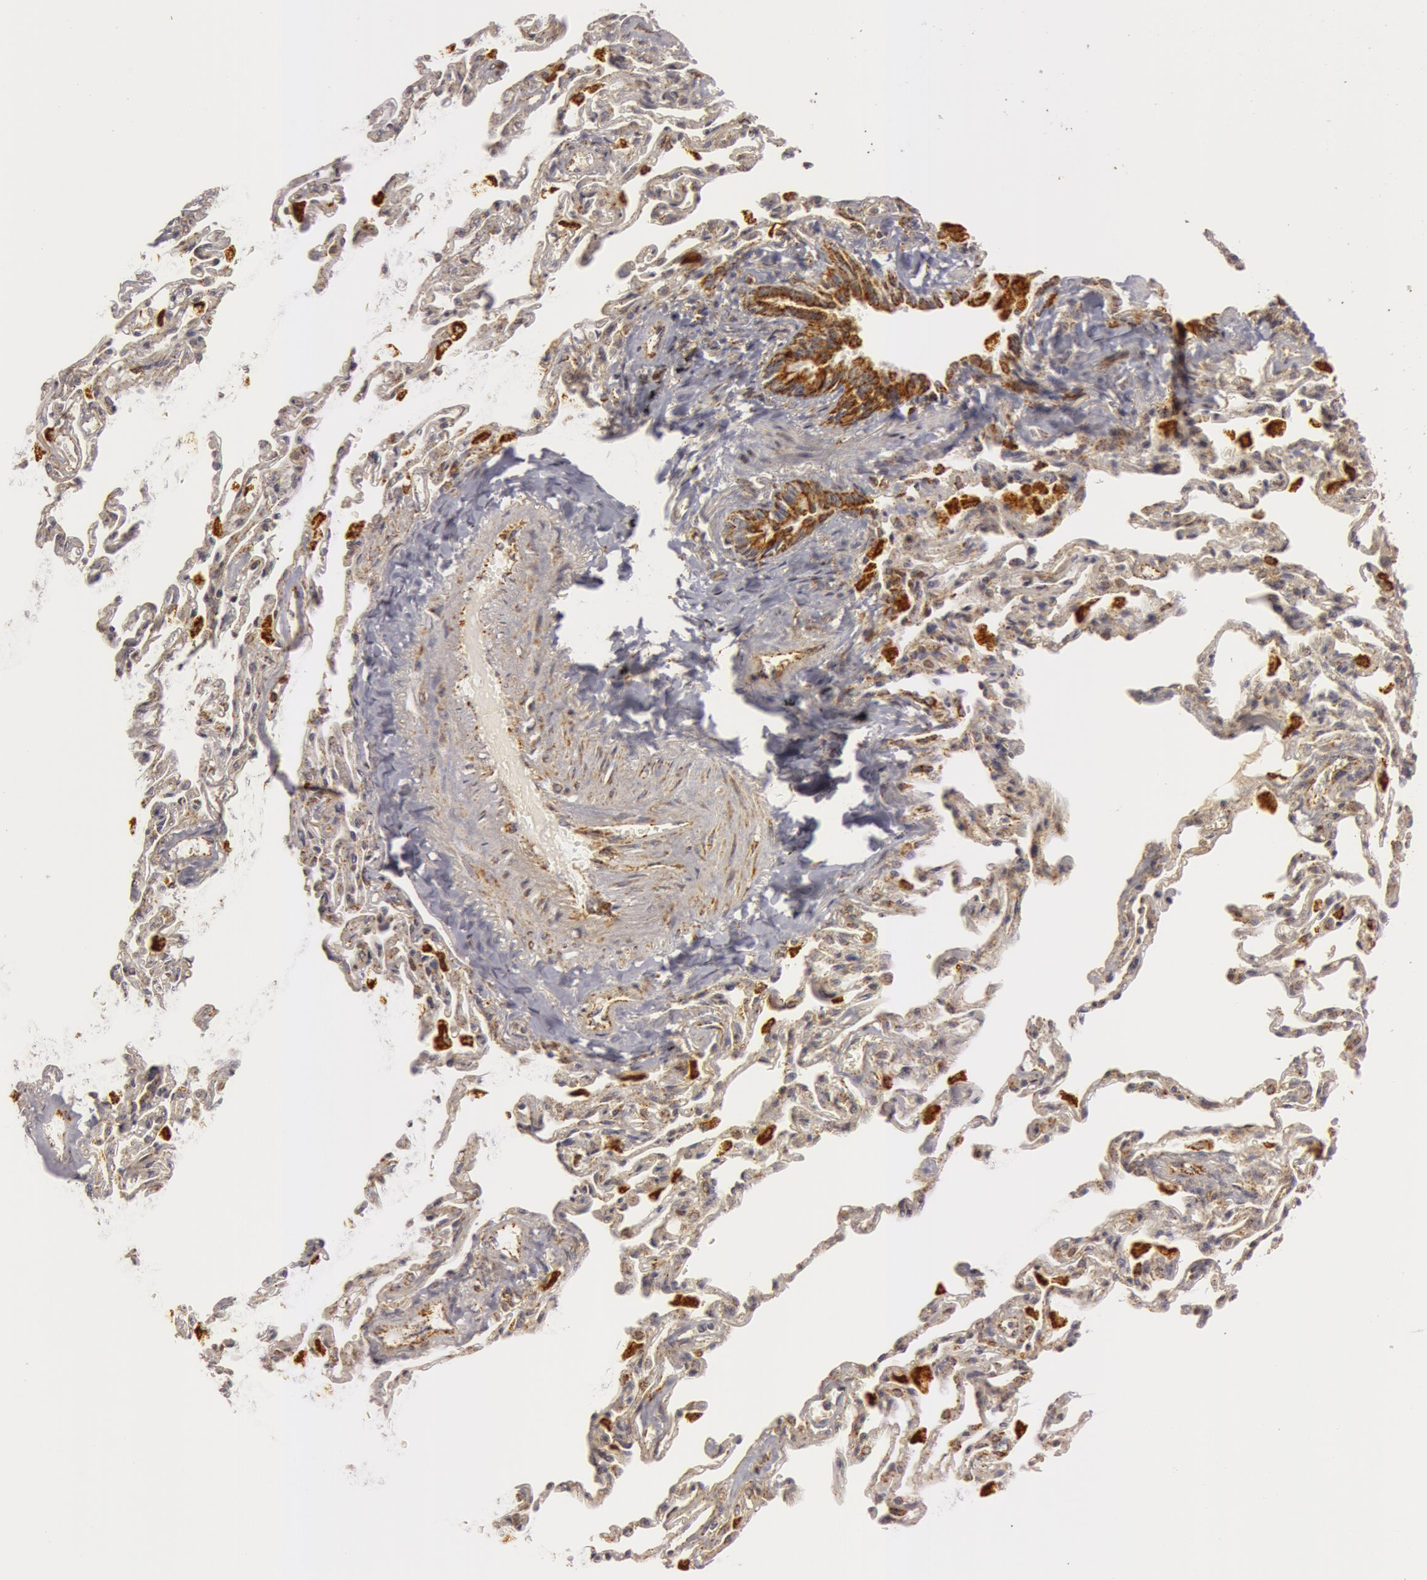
{"staining": {"intensity": "moderate", "quantity": ">75%", "location": "cytoplasmic/membranous"}, "tissue": "bronchus", "cell_type": "Respiratory epithelial cells", "image_type": "normal", "snomed": [{"axis": "morphology", "description": "Normal tissue, NOS"}, {"axis": "topography", "description": "Cartilage tissue"}, {"axis": "topography", "description": "Bronchus"}, {"axis": "topography", "description": "Lung"}], "caption": "Immunohistochemistry (DAB (3,3'-diaminobenzidine)) staining of unremarkable human bronchus displays moderate cytoplasmic/membranous protein expression in about >75% of respiratory epithelial cells. Ihc stains the protein in brown and the nuclei are stained blue.", "gene": "C7", "patient": {"sex": "male", "age": 64}}